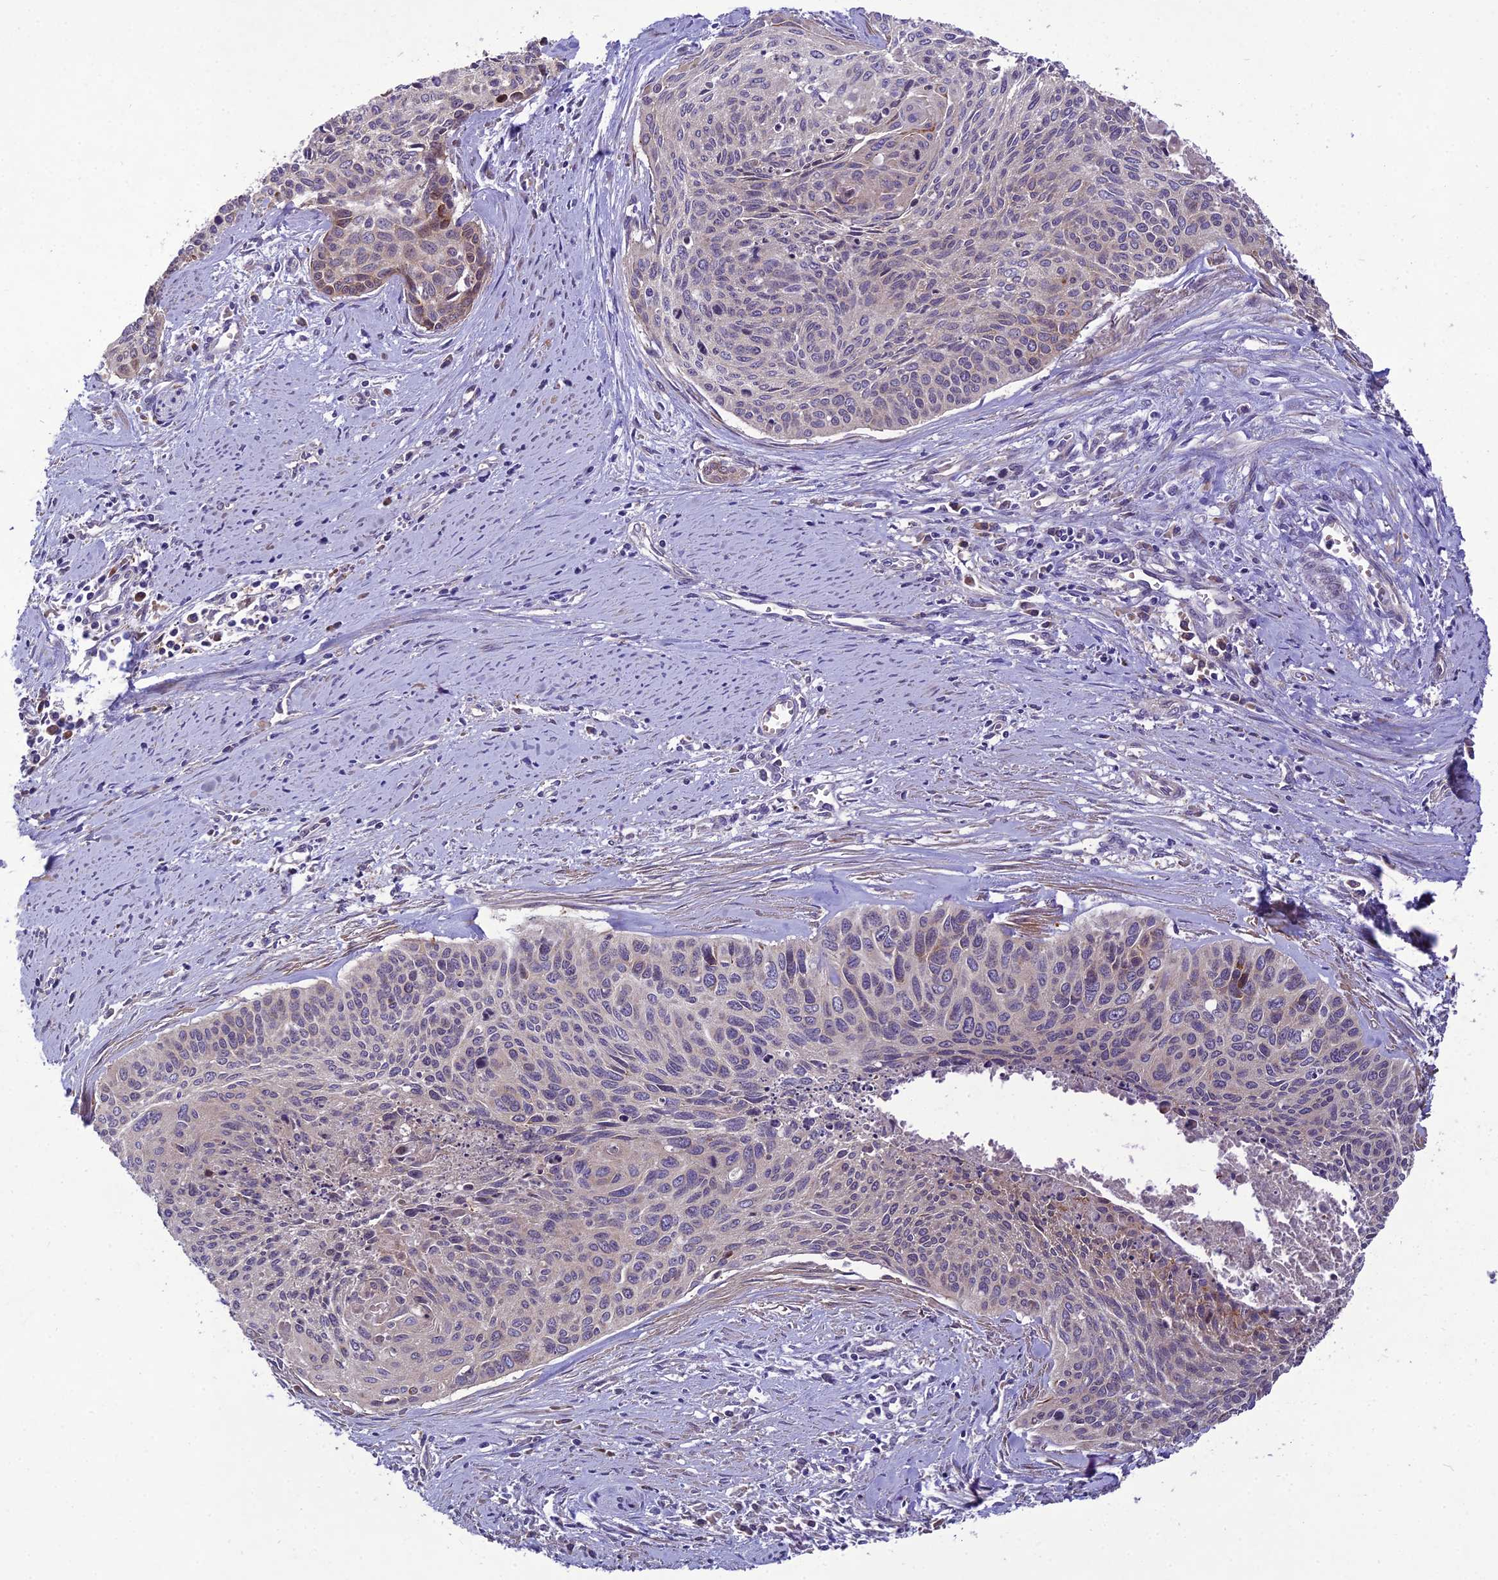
{"staining": {"intensity": "weak", "quantity": "<25%", "location": "cytoplasmic/membranous"}, "tissue": "cervical cancer", "cell_type": "Tumor cells", "image_type": "cancer", "snomed": [{"axis": "morphology", "description": "Squamous cell carcinoma, NOS"}, {"axis": "topography", "description": "Cervix"}], "caption": "Tumor cells are negative for brown protein staining in cervical squamous cell carcinoma.", "gene": "CENPL", "patient": {"sex": "female", "age": 55}}